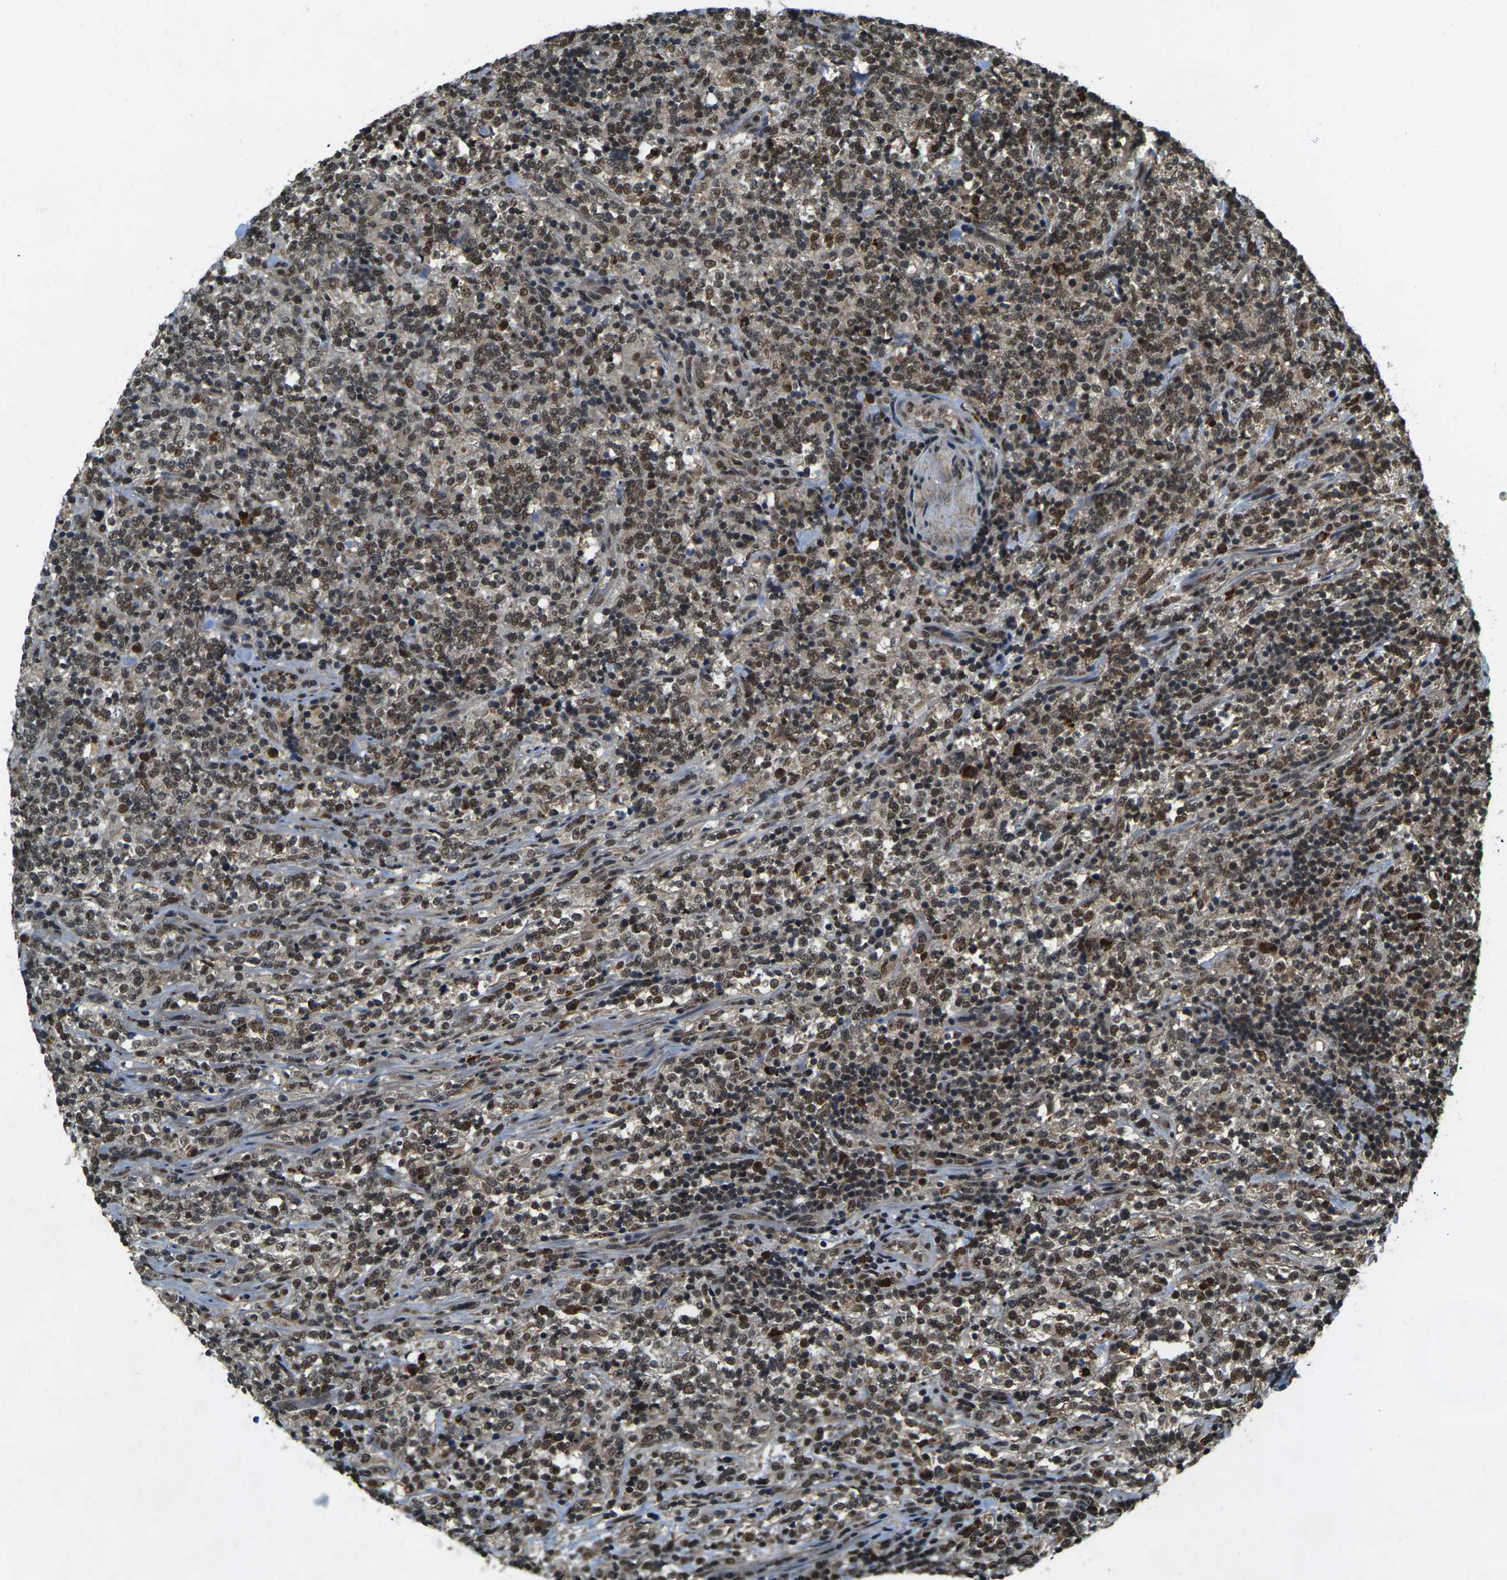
{"staining": {"intensity": "moderate", "quantity": ">75%", "location": "nuclear"}, "tissue": "lymphoma", "cell_type": "Tumor cells", "image_type": "cancer", "snomed": [{"axis": "morphology", "description": "Malignant lymphoma, non-Hodgkin's type, High grade"}, {"axis": "topography", "description": "Soft tissue"}], "caption": "Lymphoma stained with a brown dye demonstrates moderate nuclear positive positivity in approximately >75% of tumor cells.", "gene": "NR4A2", "patient": {"sex": "male", "age": 18}}